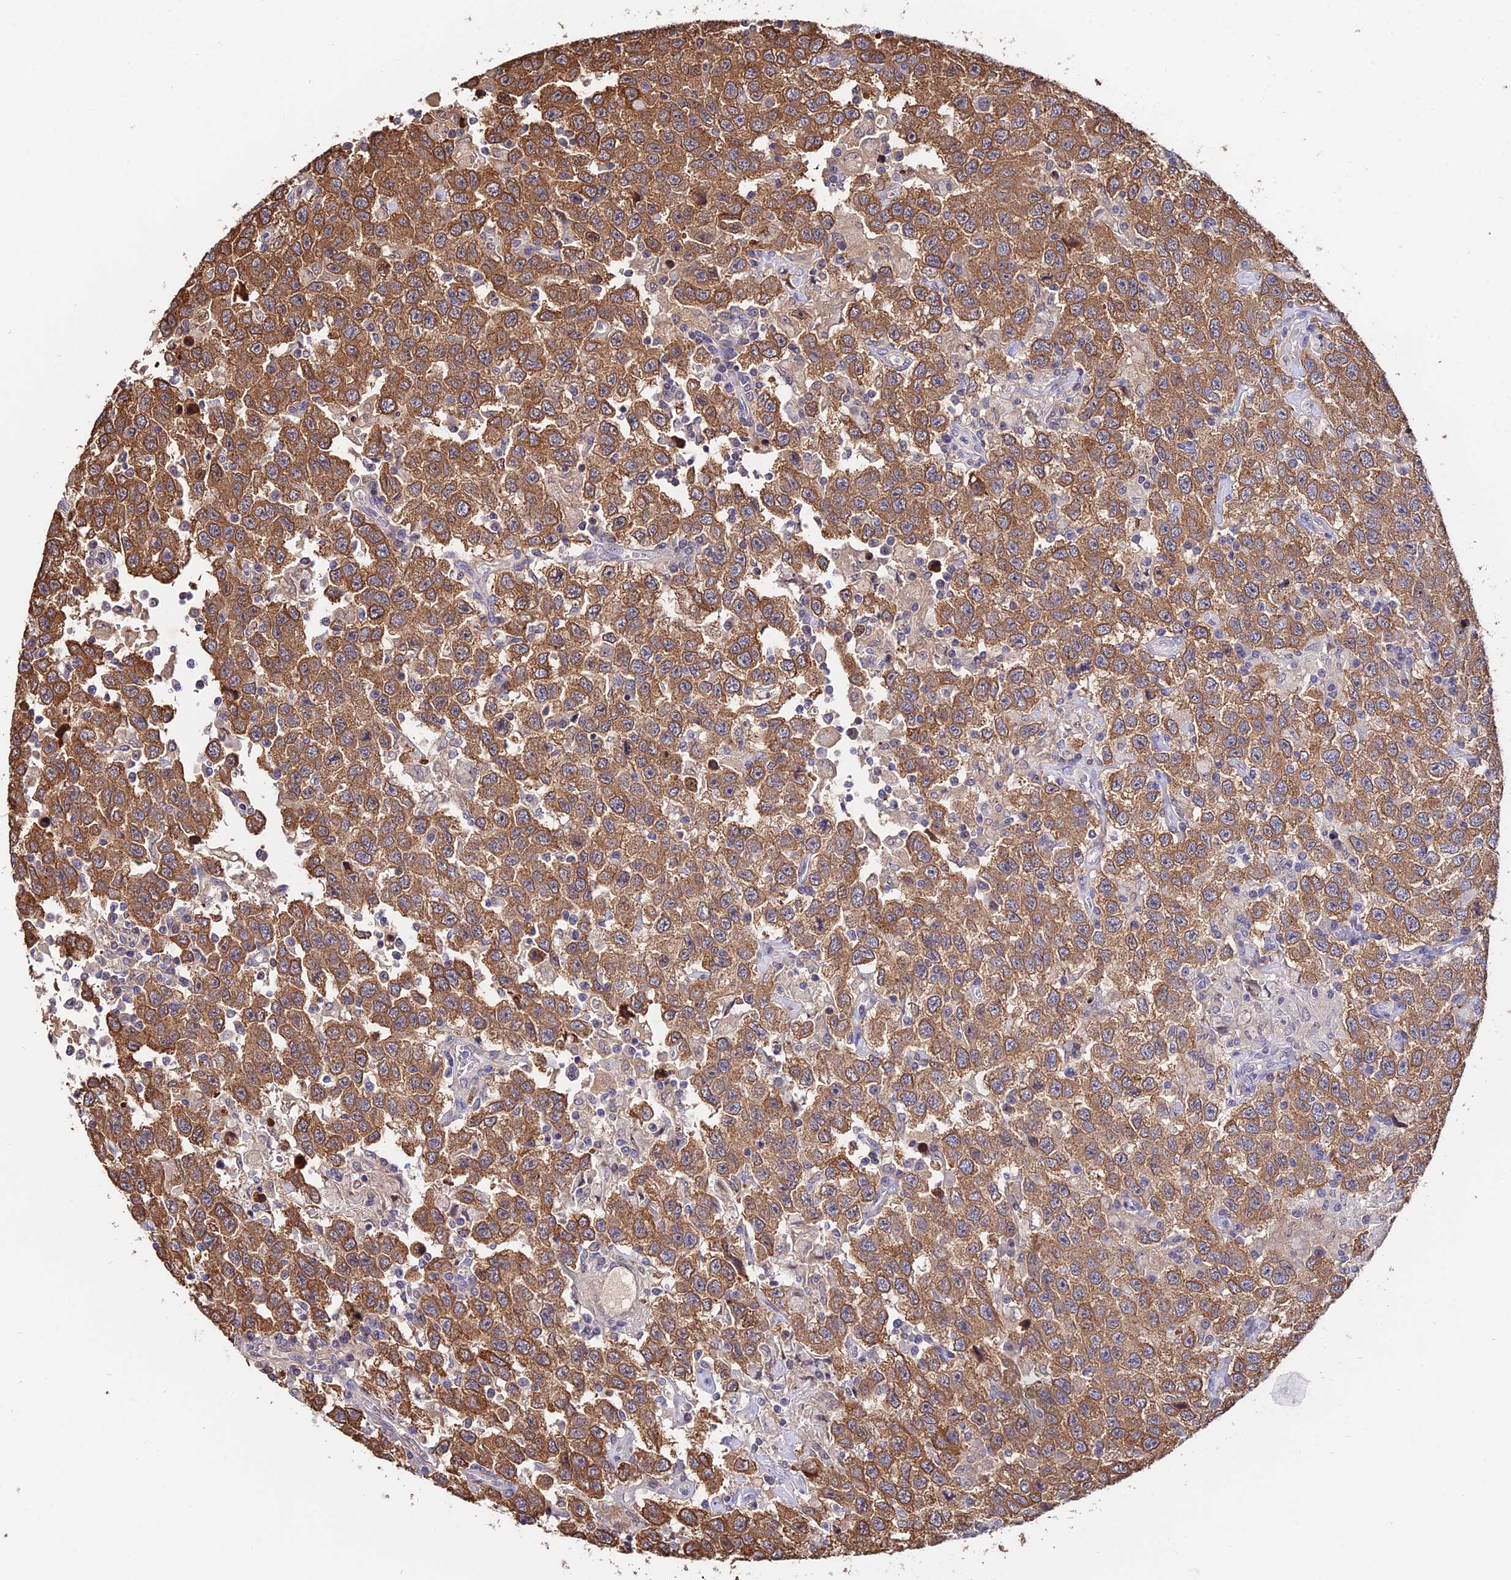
{"staining": {"intensity": "strong", "quantity": ">75%", "location": "cytoplasmic/membranous"}, "tissue": "testis cancer", "cell_type": "Tumor cells", "image_type": "cancer", "snomed": [{"axis": "morphology", "description": "Seminoma, NOS"}, {"axis": "topography", "description": "Testis"}], "caption": "Protein staining of testis cancer (seminoma) tissue exhibits strong cytoplasmic/membranous expression in approximately >75% of tumor cells. (brown staining indicates protein expression, while blue staining denotes nuclei).", "gene": "INPP4A", "patient": {"sex": "male", "age": 41}}